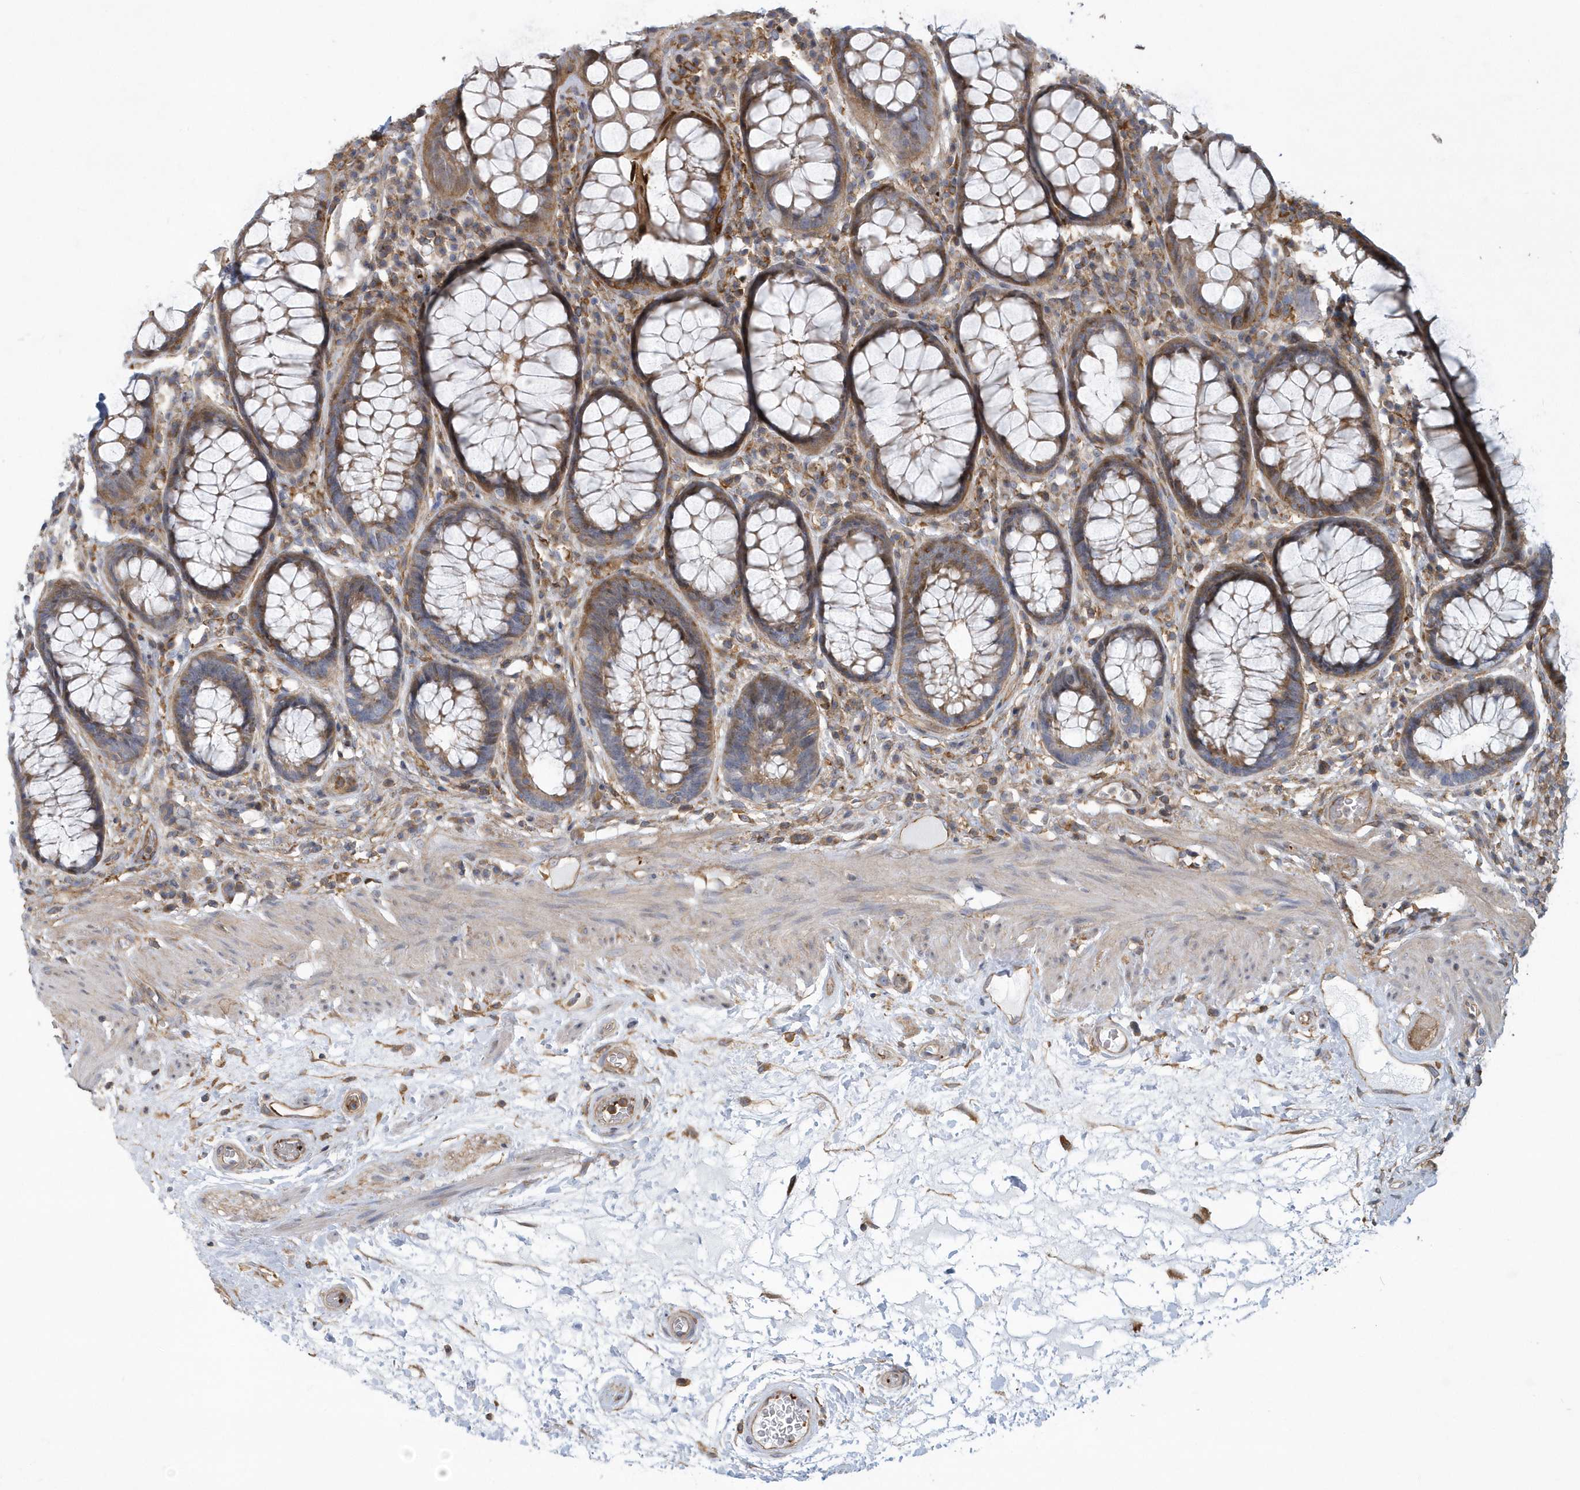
{"staining": {"intensity": "moderate", "quantity": ">75%", "location": "cytoplasmic/membranous"}, "tissue": "rectum", "cell_type": "Glandular cells", "image_type": "normal", "snomed": [{"axis": "morphology", "description": "Normal tissue, NOS"}, {"axis": "topography", "description": "Rectum"}], "caption": "There is medium levels of moderate cytoplasmic/membranous expression in glandular cells of unremarkable rectum, as demonstrated by immunohistochemical staining (brown color).", "gene": "ARAP2", "patient": {"sex": "male", "age": 64}}